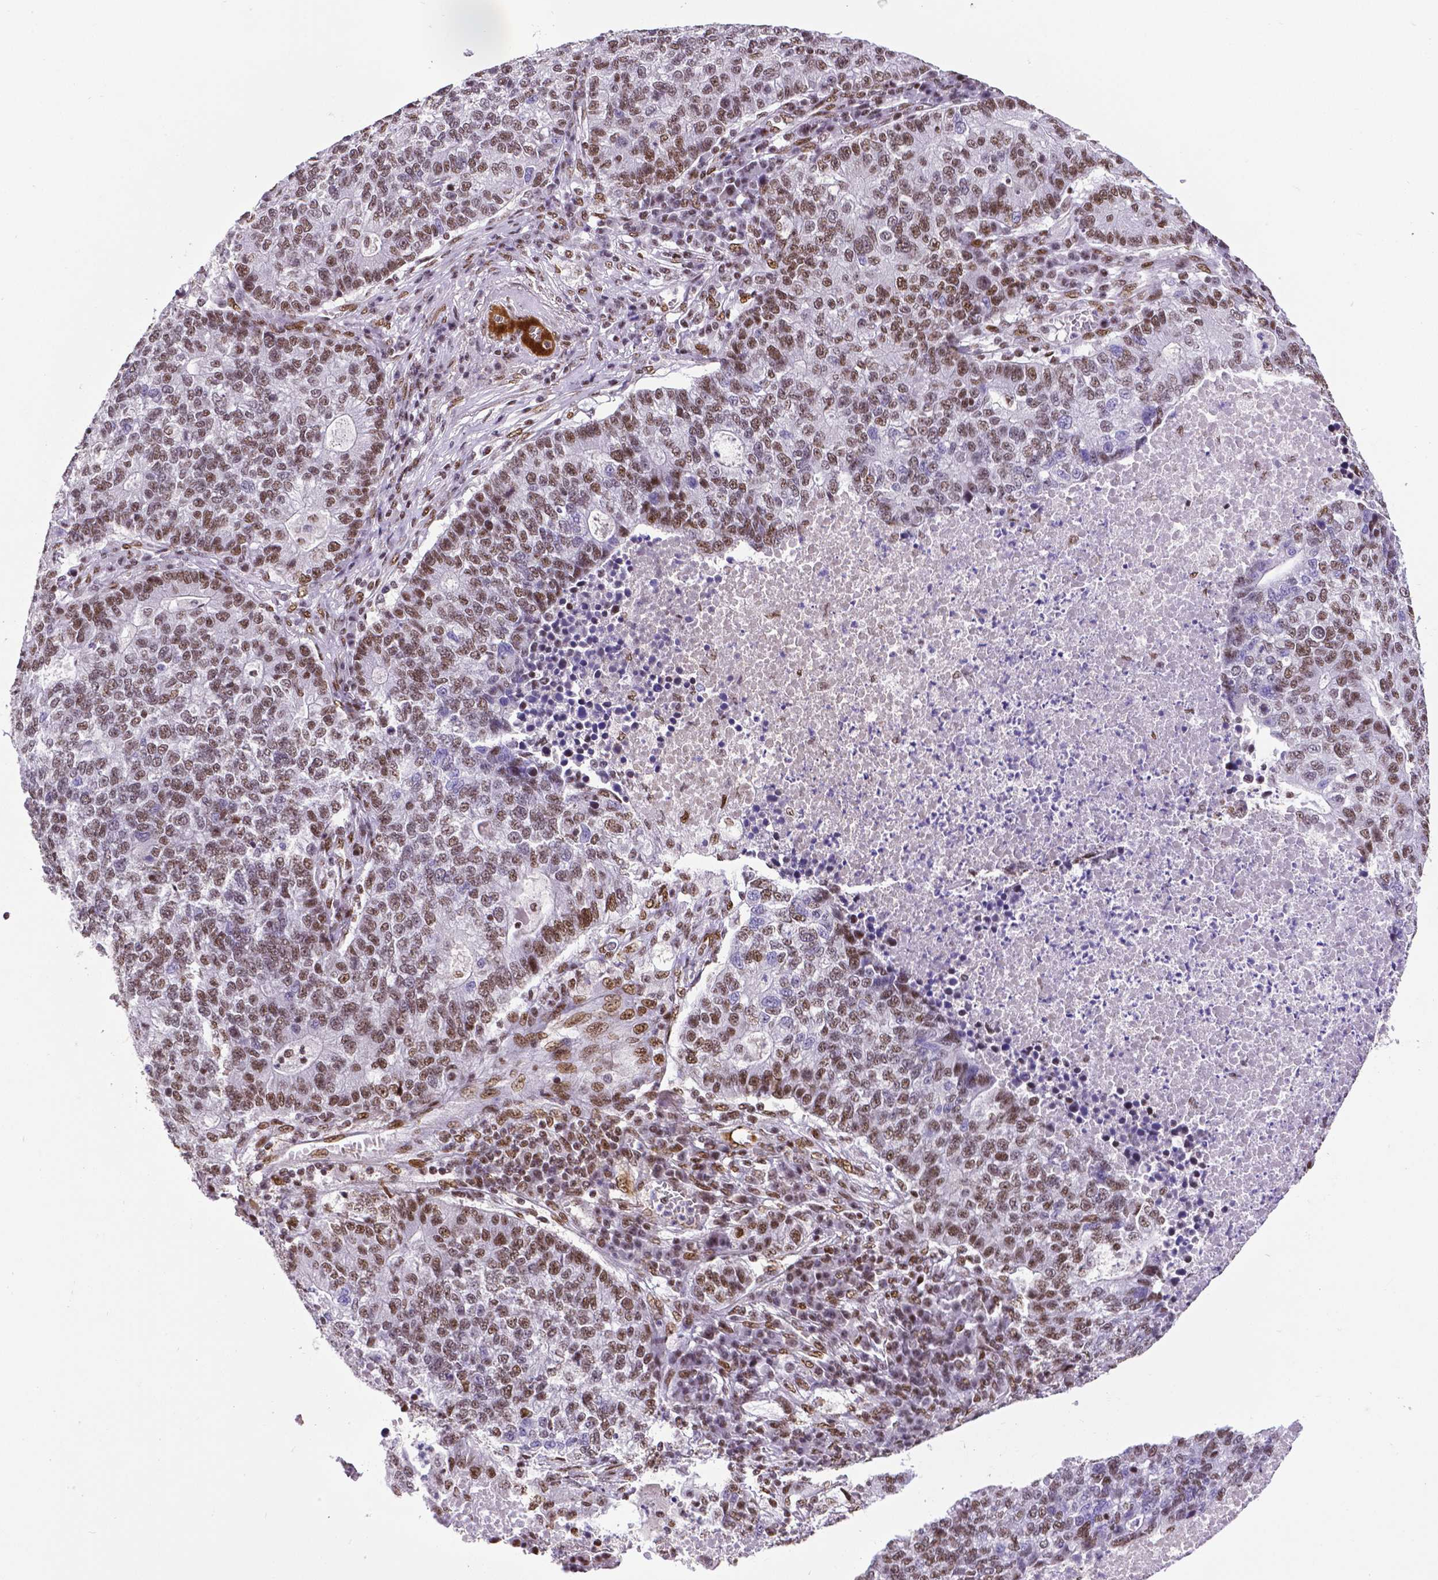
{"staining": {"intensity": "moderate", "quantity": ">75%", "location": "nuclear"}, "tissue": "lung cancer", "cell_type": "Tumor cells", "image_type": "cancer", "snomed": [{"axis": "morphology", "description": "Adenocarcinoma, NOS"}, {"axis": "topography", "description": "Lung"}], "caption": "Protein expression analysis of lung cancer (adenocarcinoma) demonstrates moderate nuclear positivity in approximately >75% of tumor cells.", "gene": "REST", "patient": {"sex": "male", "age": 57}}